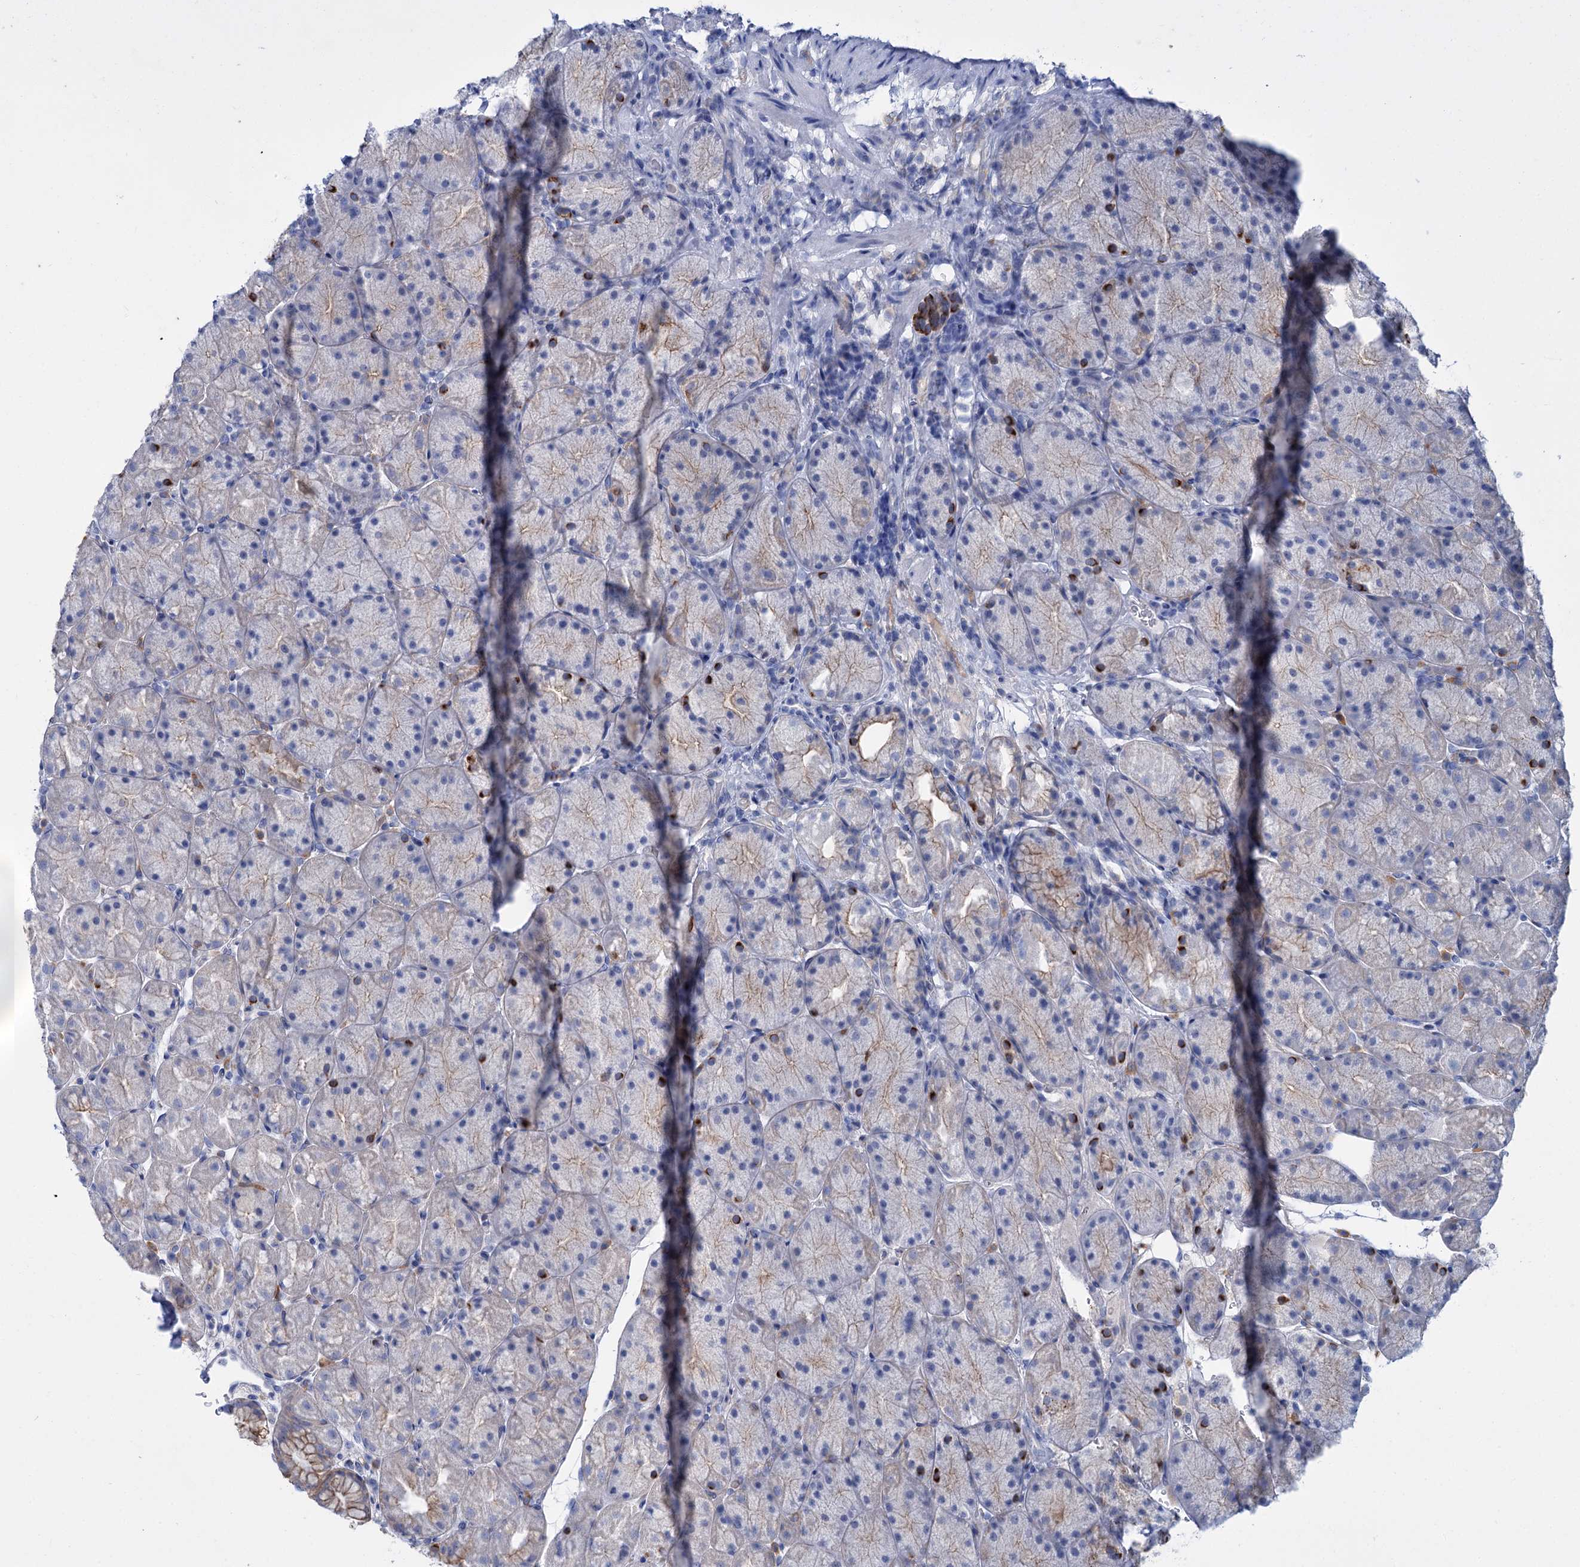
{"staining": {"intensity": "strong", "quantity": "<25%", "location": "cytoplasmic/membranous"}, "tissue": "stomach", "cell_type": "Glandular cells", "image_type": "normal", "snomed": [{"axis": "morphology", "description": "Normal tissue, NOS"}, {"axis": "topography", "description": "Stomach, upper"}, {"axis": "topography", "description": "Stomach, lower"}], "caption": "An immunohistochemistry histopathology image of unremarkable tissue is shown. Protein staining in brown highlights strong cytoplasmic/membranous positivity in stomach within glandular cells. Nuclei are stained in blue.", "gene": "FAAP20", "patient": {"sex": "male", "age": 67}}